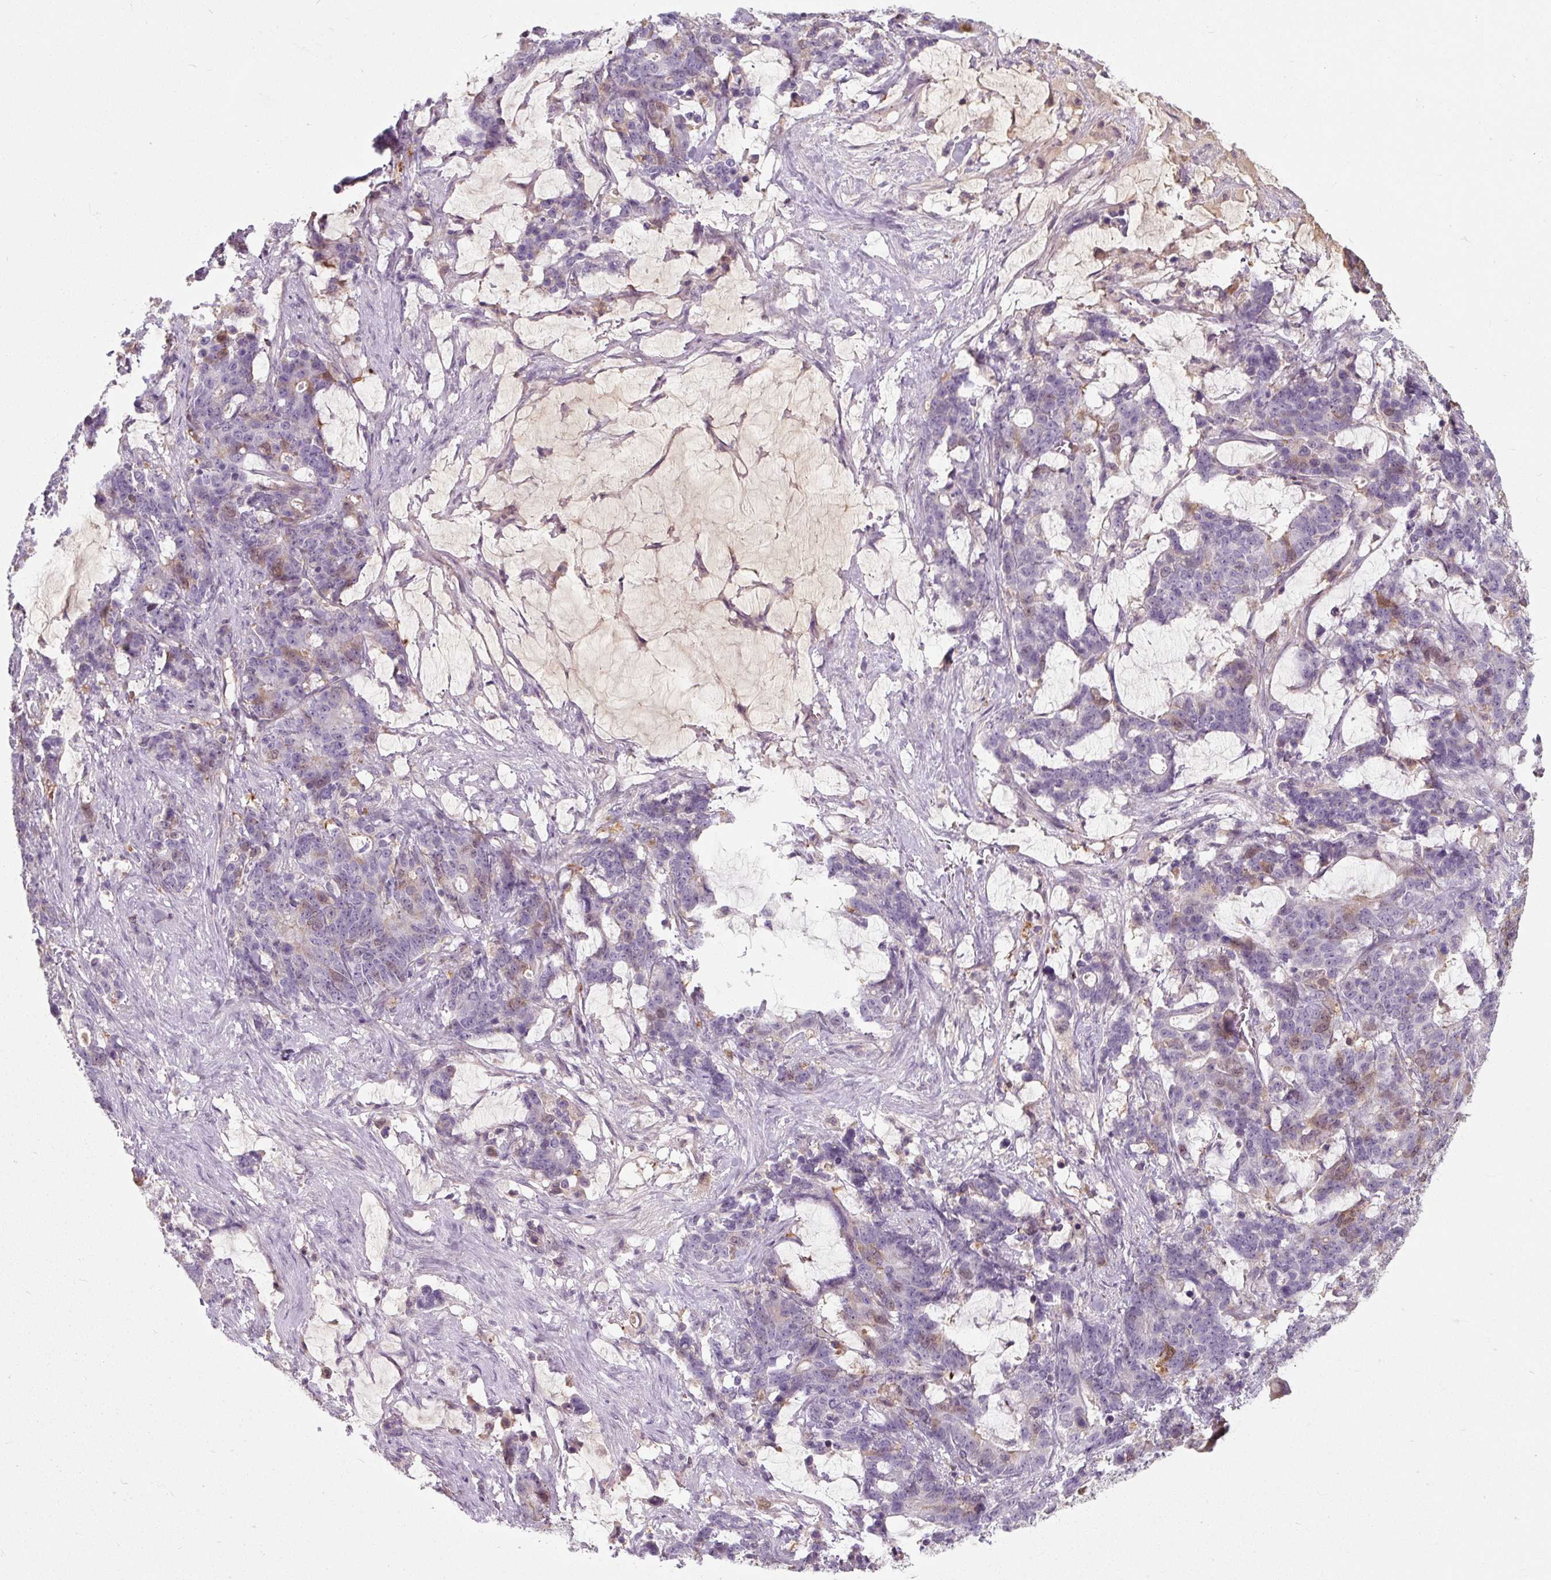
{"staining": {"intensity": "negative", "quantity": "none", "location": "none"}, "tissue": "stomach cancer", "cell_type": "Tumor cells", "image_type": "cancer", "snomed": [{"axis": "morphology", "description": "Normal tissue, NOS"}, {"axis": "morphology", "description": "Adenocarcinoma, NOS"}, {"axis": "topography", "description": "Stomach"}], "caption": "There is no significant expression in tumor cells of stomach adenocarcinoma.", "gene": "TSEN54", "patient": {"sex": "female", "age": 64}}